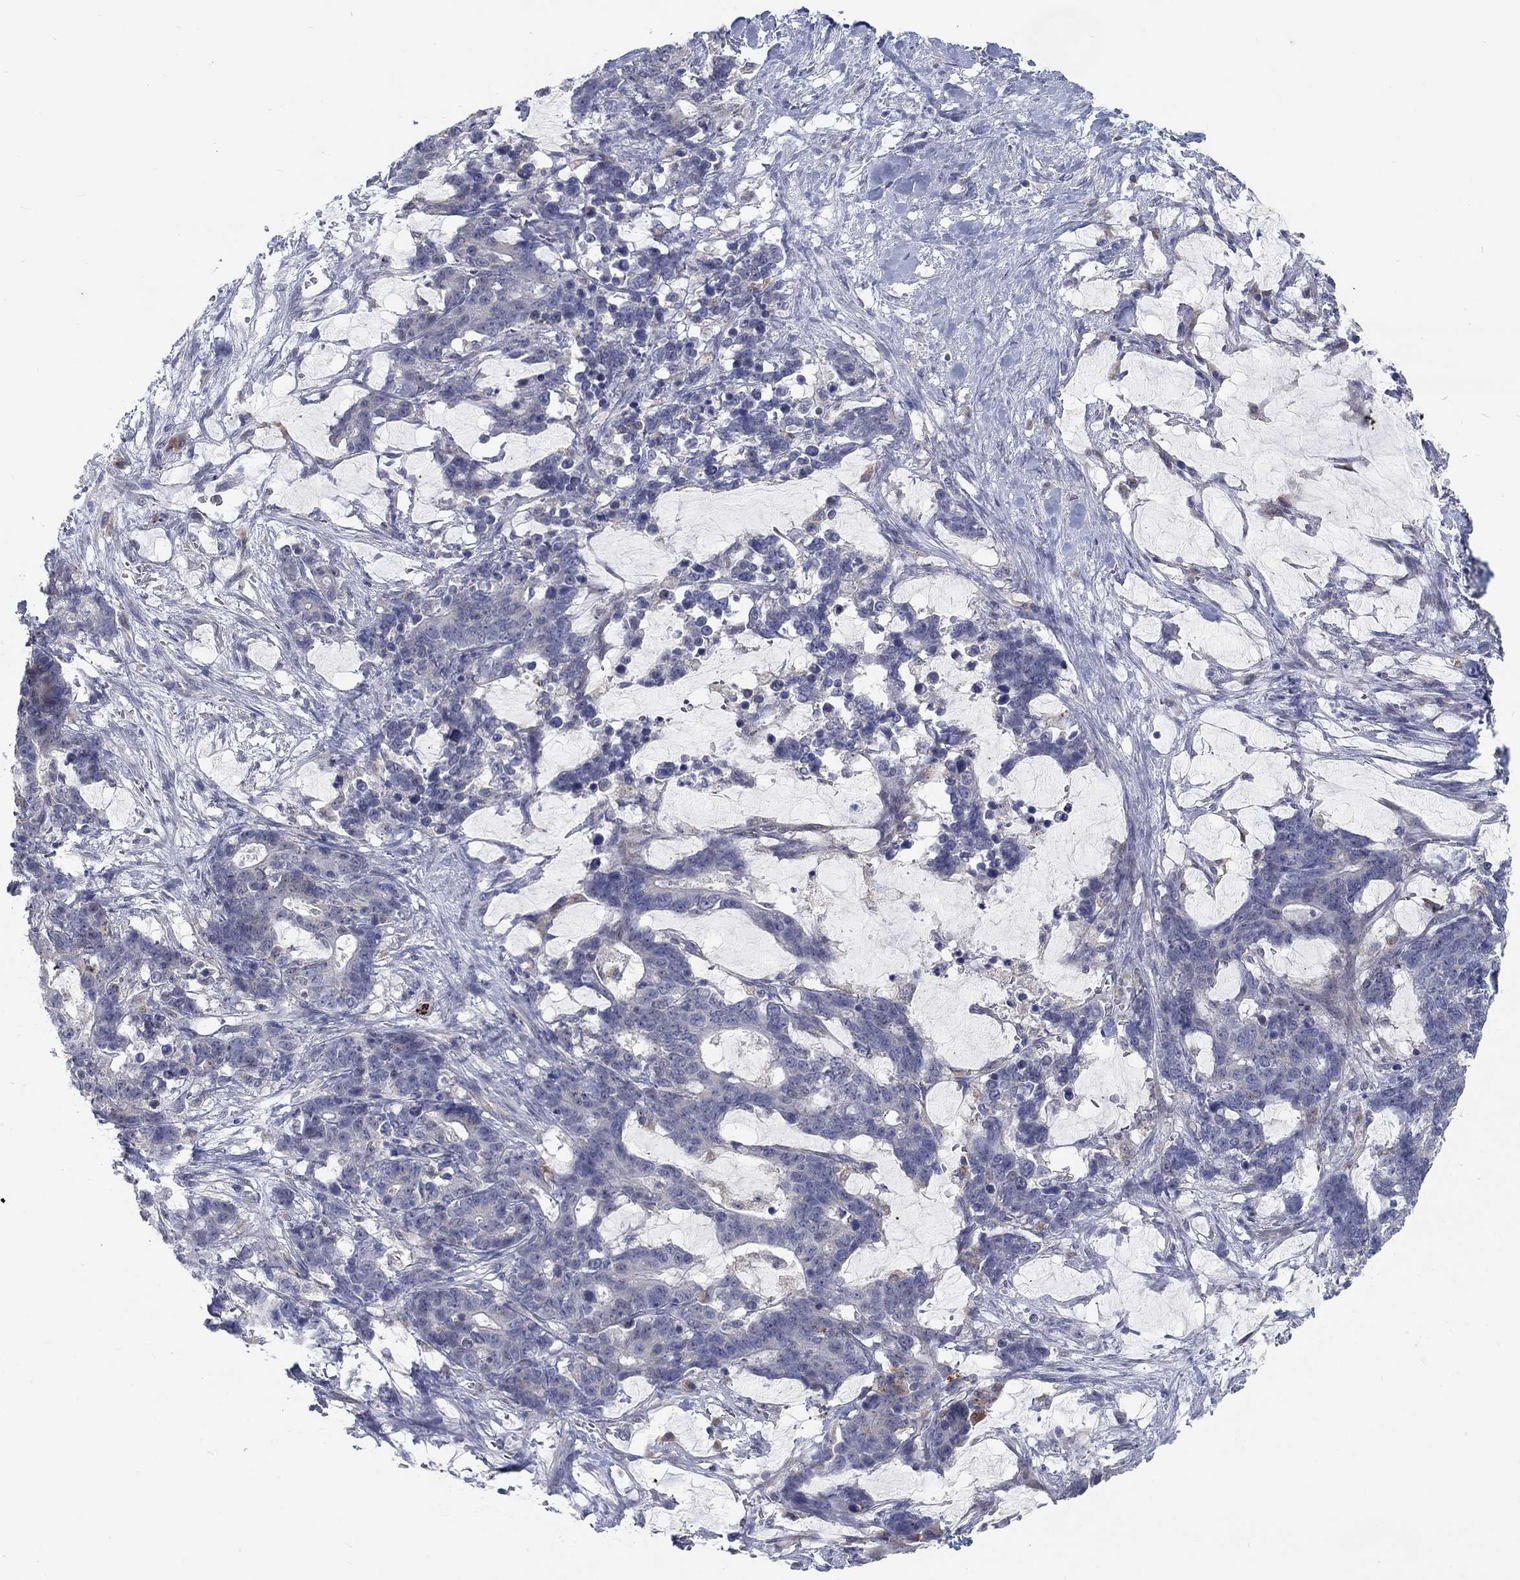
{"staining": {"intensity": "weak", "quantity": "<25%", "location": "cytoplasmic/membranous"}, "tissue": "stomach cancer", "cell_type": "Tumor cells", "image_type": "cancer", "snomed": [{"axis": "morphology", "description": "Normal tissue, NOS"}, {"axis": "morphology", "description": "Adenocarcinoma, NOS"}, {"axis": "topography", "description": "Stomach"}], "caption": "IHC micrograph of neoplastic tissue: human stomach cancer (adenocarcinoma) stained with DAB exhibits no significant protein positivity in tumor cells.", "gene": "MTSS2", "patient": {"sex": "female", "age": 64}}